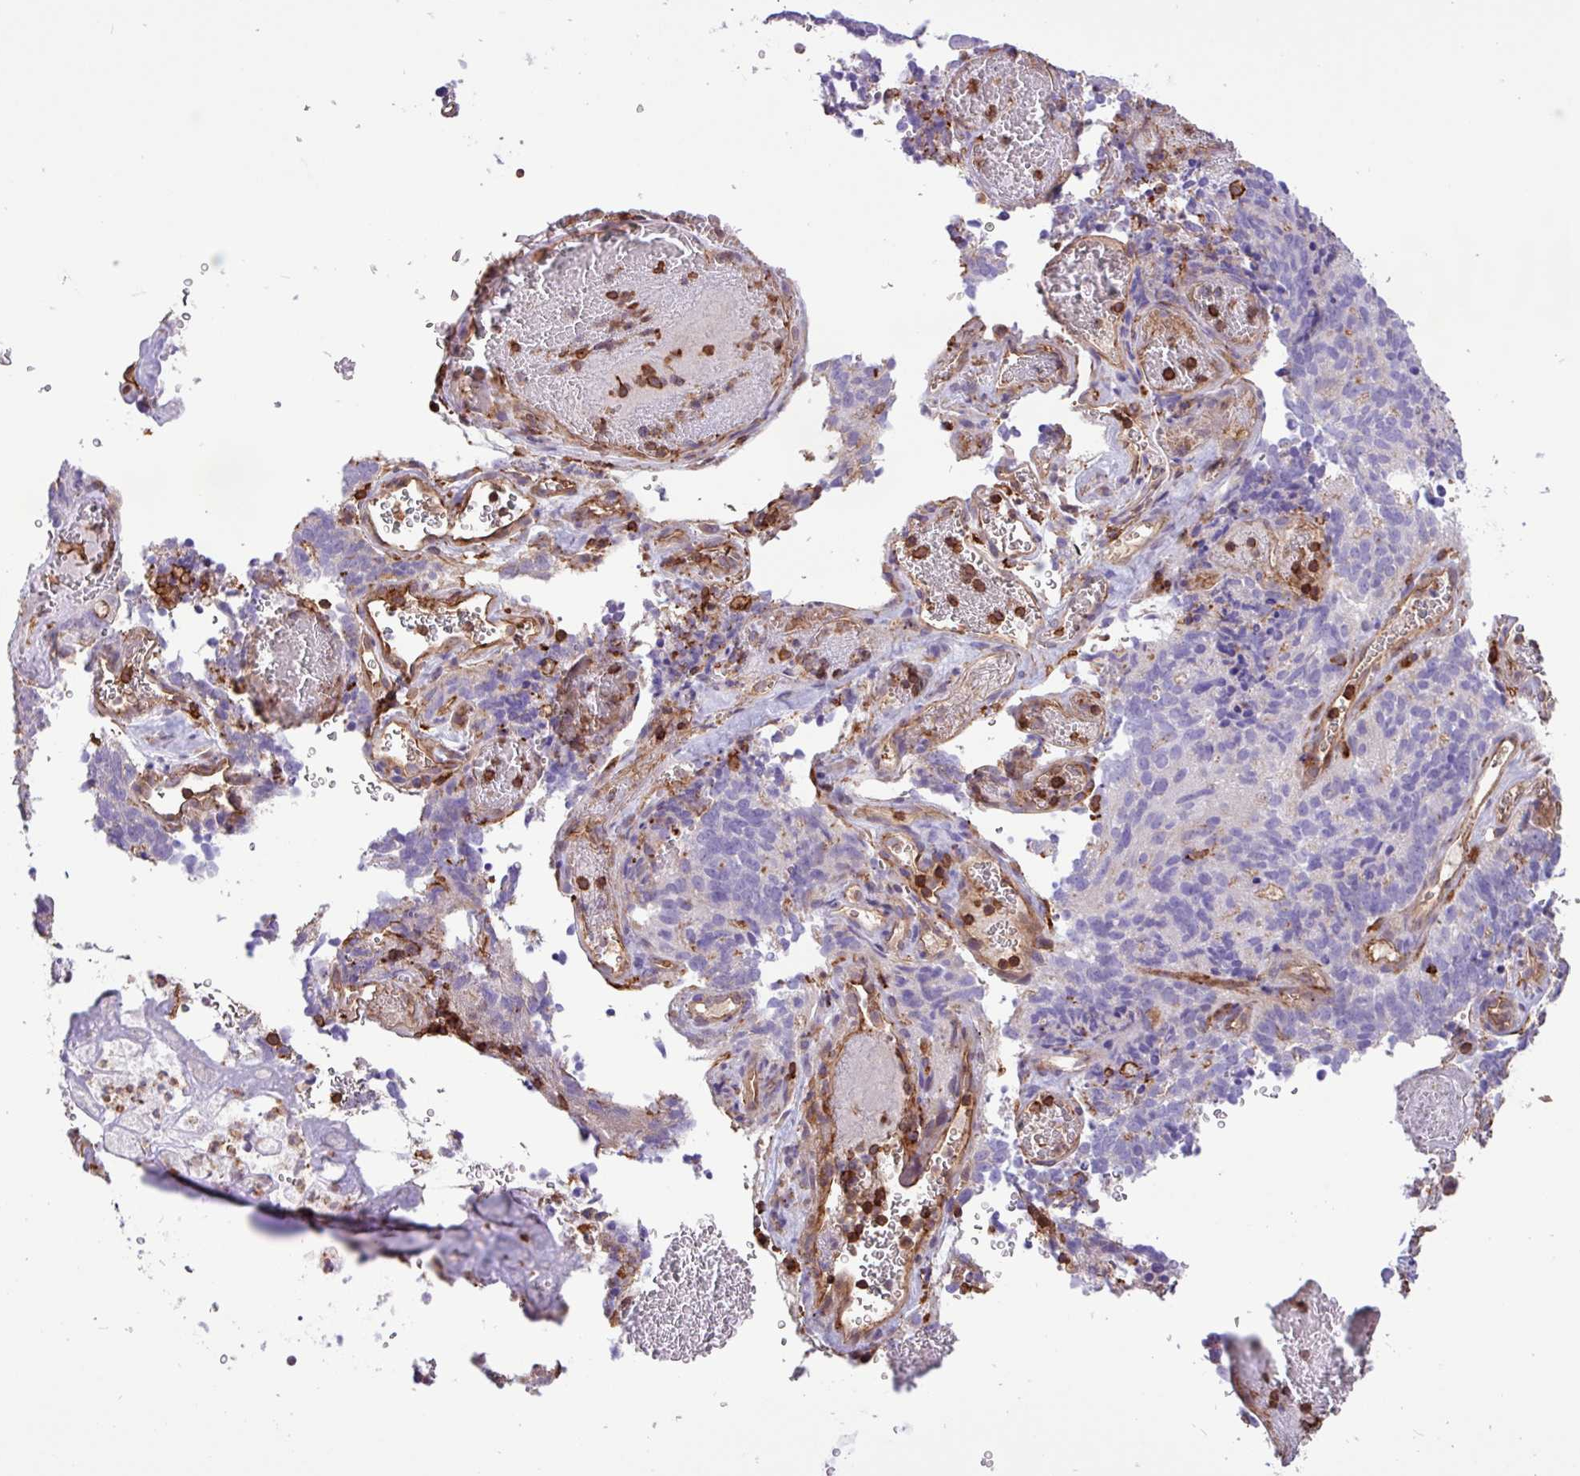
{"staining": {"intensity": "negative", "quantity": "none", "location": "none"}, "tissue": "cervical cancer", "cell_type": "Tumor cells", "image_type": "cancer", "snomed": [{"axis": "morphology", "description": "Adenocarcinoma, NOS"}, {"axis": "topography", "description": "Cervix"}], "caption": "Cervical cancer was stained to show a protein in brown. There is no significant staining in tumor cells. Nuclei are stained in blue.", "gene": "PPP1R18", "patient": {"sex": "female", "age": 38}}